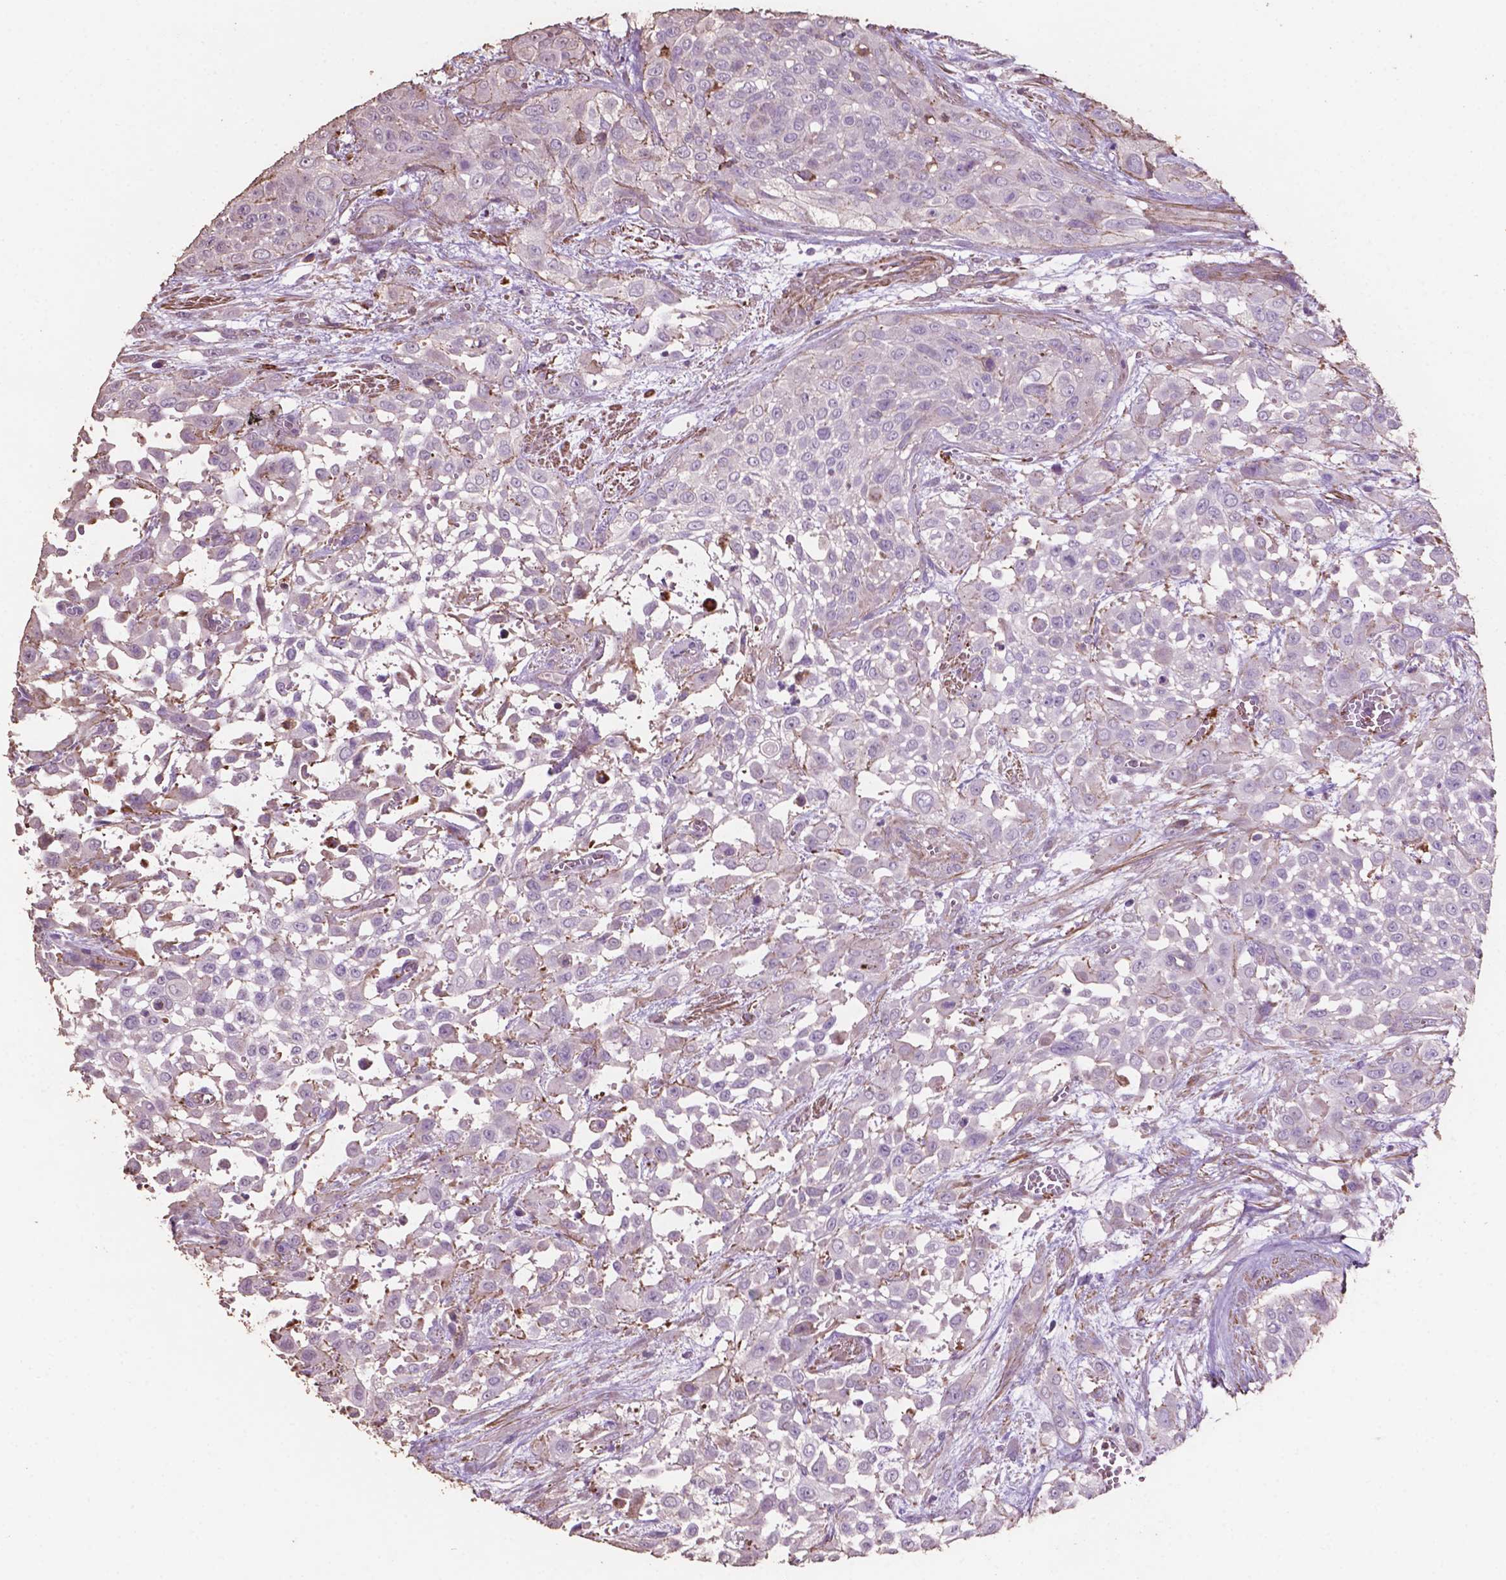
{"staining": {"intensity": "negative", "quantity": "none", "location": "none"}, "tissue": "urothelial cancer", "cell_type": "Tumor cells", "image_type": "cancer", "snomed": [{"axis": "morphology", "description": "Urothelial carcinoma, High grade"}, {"axis": "topography", "description": "Urinary bladder"}], "caption": "A photomicrograph of urothelial carcinoma (high-grade) stained for a protein demonstrates no brown staining in tumor cells.", "gene": "COMMD4", "patient": {"sex": "male", "age": 57}}